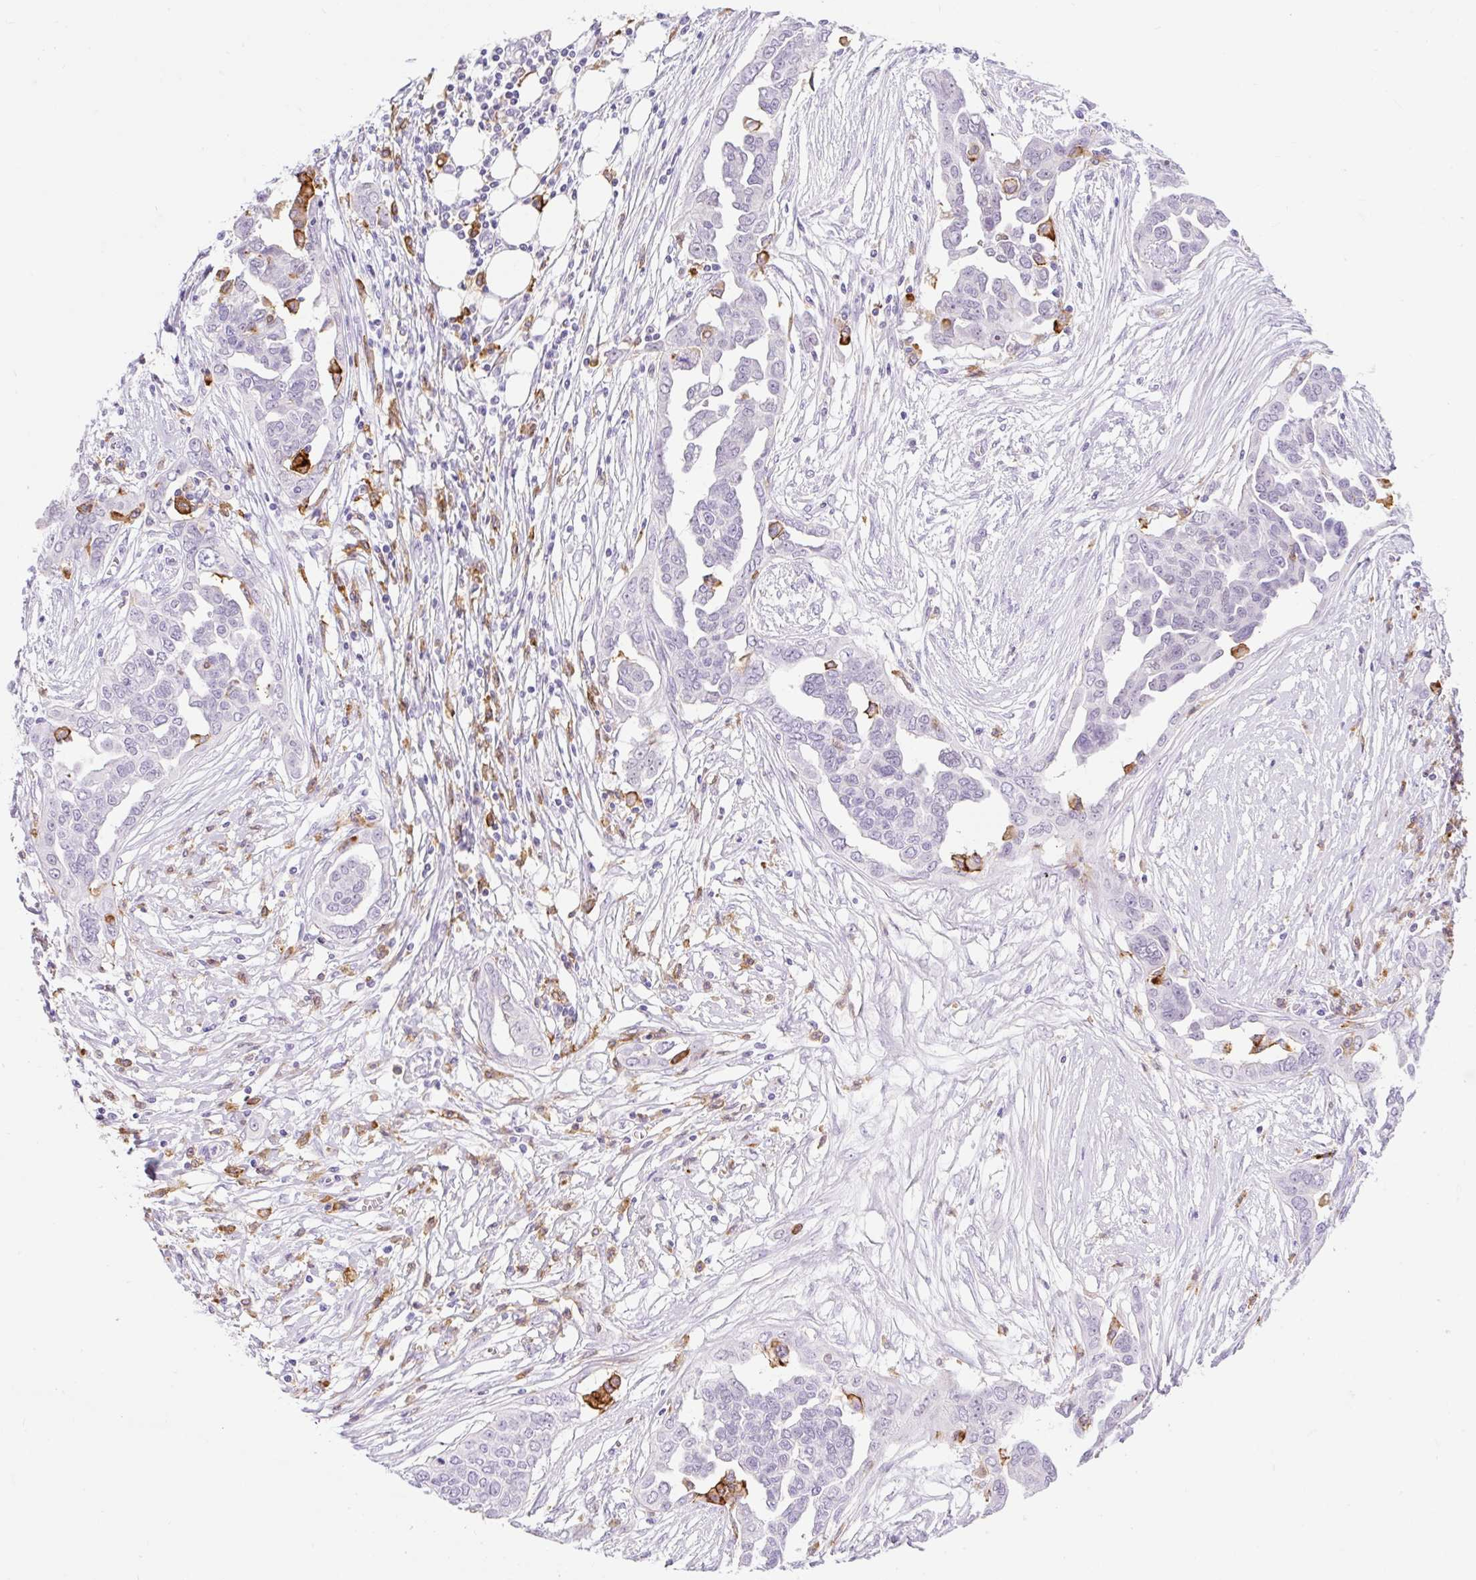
{"staining": {"intensity": "negative", "quantity": "none", "location": "none"}, "tissue": "ovarian cancer", "cell_type": "Tumor cells", "image_type": "cancer", "snomed": [{"axis": "morphology", "description": "Cystadenocarcinoma, serous, NOS"}, {"axis": "topography", "description": "Ovary"}], "caption": "The immunohistochemistry image has no significant positivity in tumor cells of ovarian cancer (serous cystadenocarcinoma) tissue.", "gene": "SIGLEC1", "patient": {"sex": "female", "age": 59}}